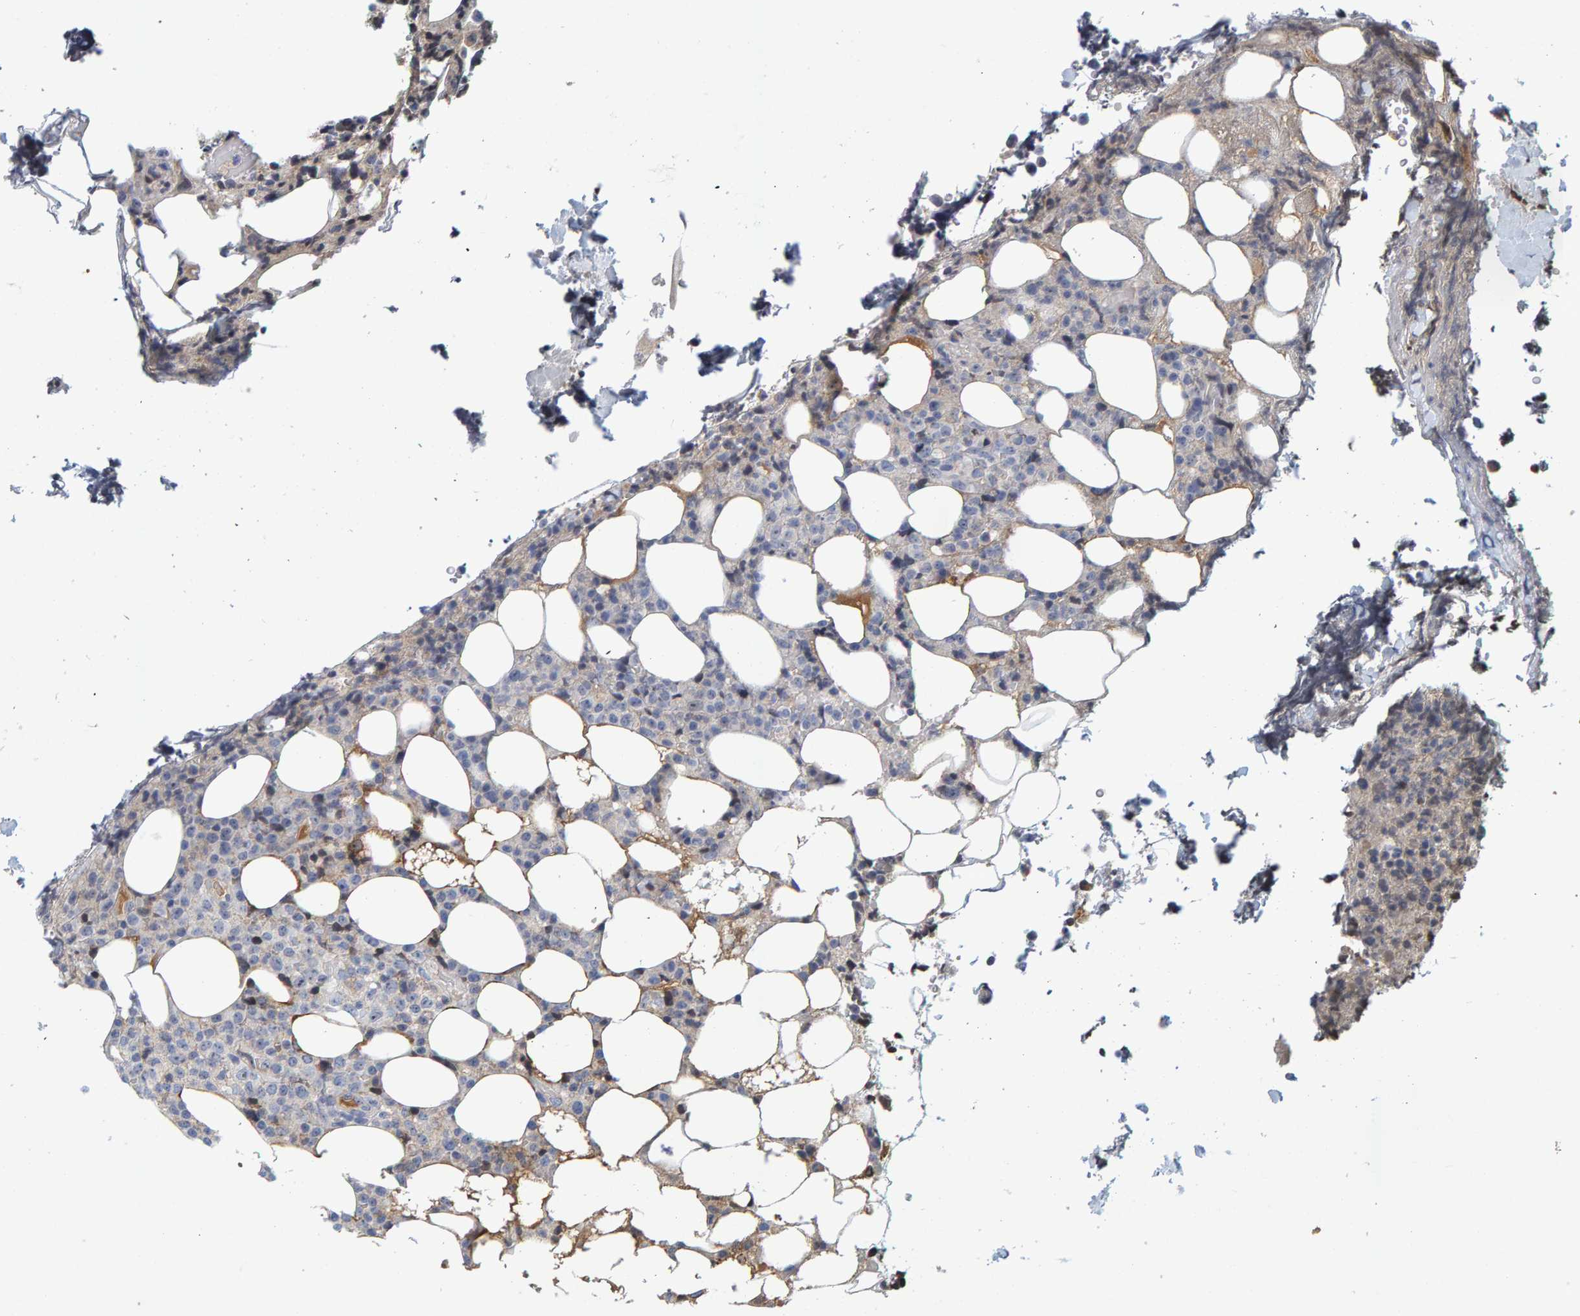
{"staining": {"intensity": "negative", "quantity": "none", "location": "none"}, "tissue": "lymphoma", "cell_type": "Tumor cells", "image_type": "cancer", "snomed": [{"axis": "morphology", "description": "Malignant lymphoma, non-Hodgkin's type, High grade"}, {"axis": "topography", "description": "Lymph node"}], "caption": "Malignant lymphoma, non-Hodgkin's type (high-grade) stained for a protein using IHC reveals no expression tumor cells.", "gene": "ZNF77", "patient": {"sex": "male", "age": 13}}